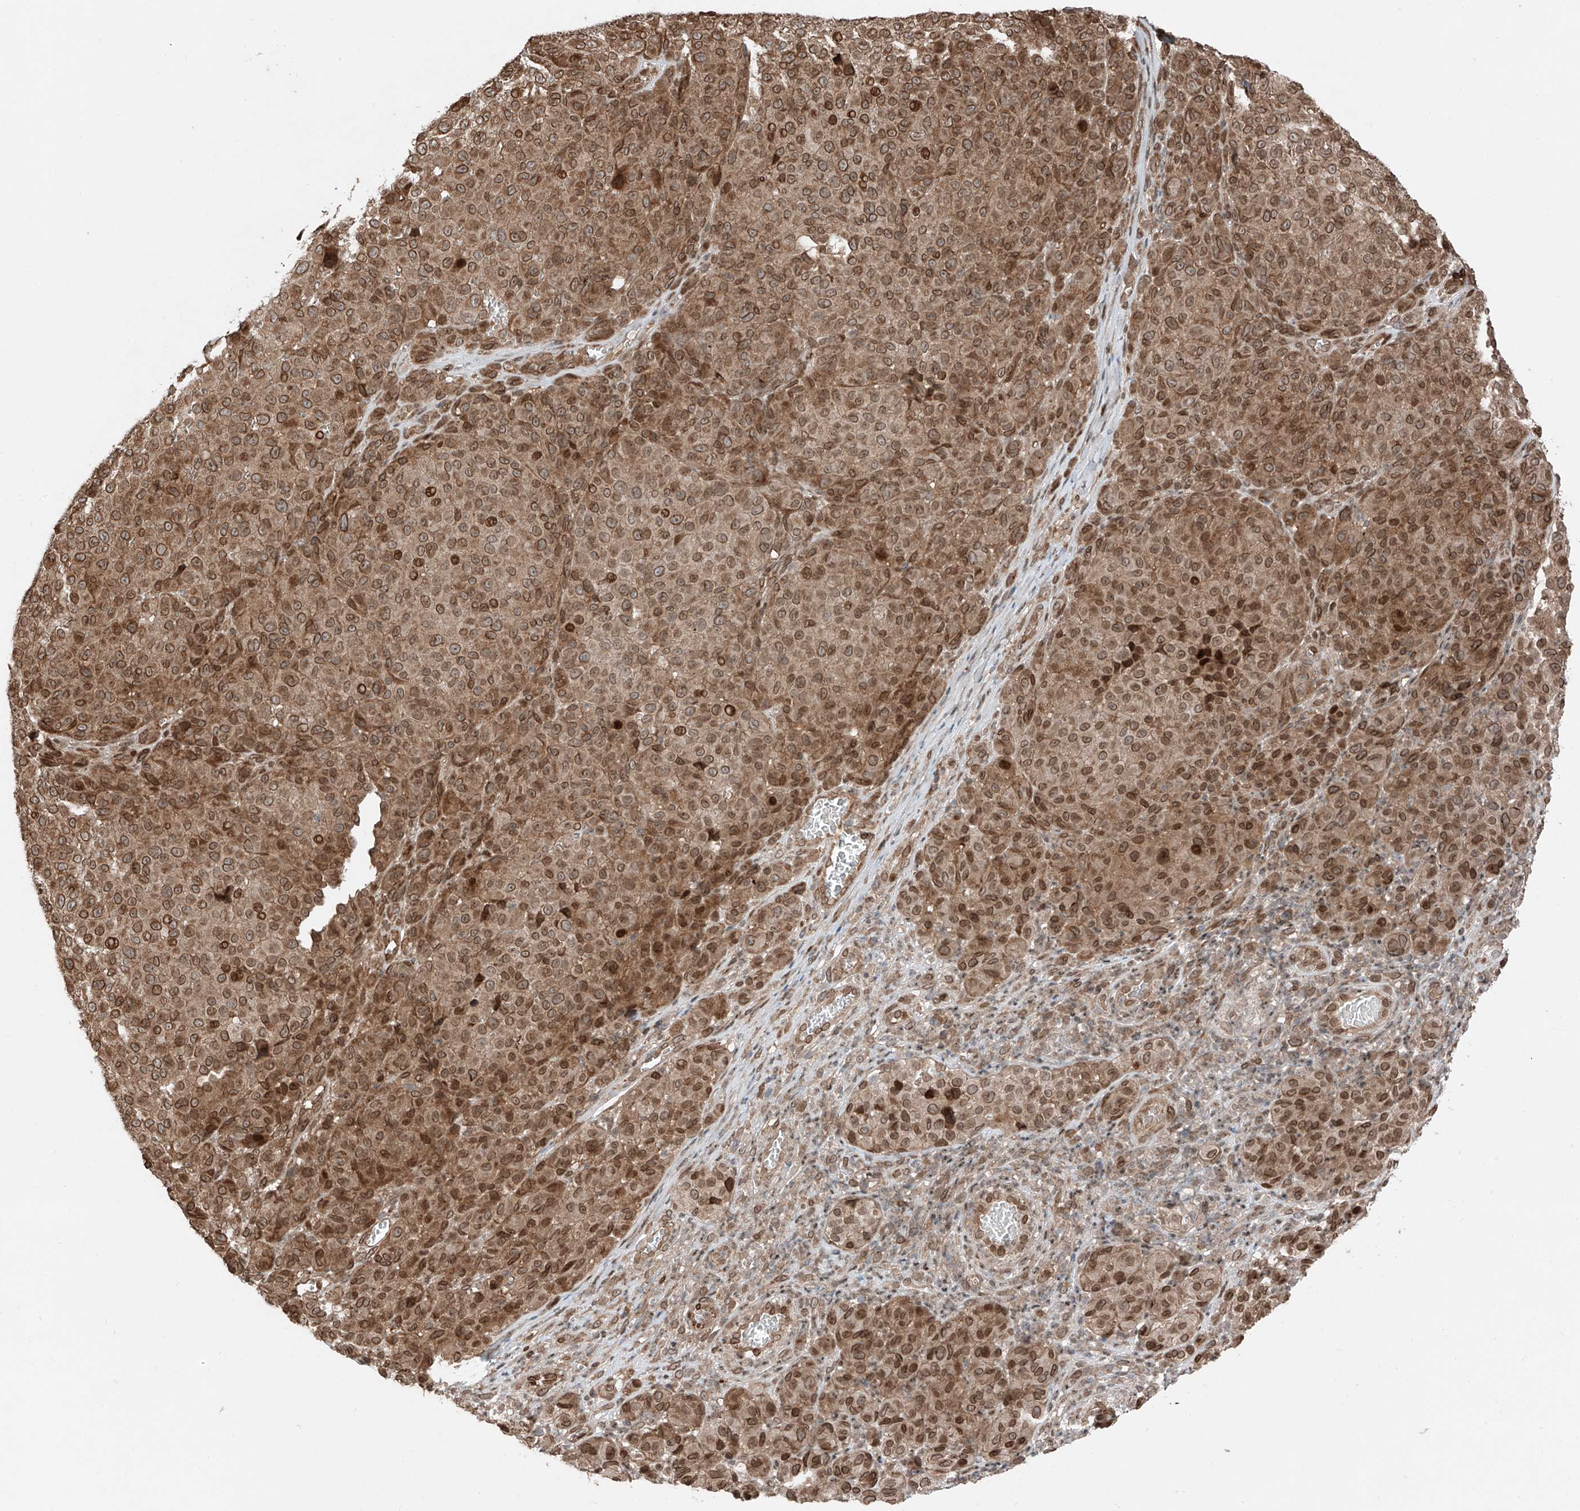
{"staining": {"intensity": "moderate", "quantity": ">75%", "location": "cytoplasmic/membranous,nuclear"}, "tissue": "melanoma", "cell_type": "Tumor cells", "image_type": "cancer", "snomed": [{"axis": "morphology", "description": "Malignant melanoma, NOS"}, {"axis": "topography", "description": "Skin"}], "caption": "IHC image of neoplastic tissue: malignant melanoma stained using immunohistochemistry (IHC) reveals medium levels of moderate protein expression localized specifically in the cytoplasmic/membranous and nuclear of tumor cells, appearing as a cytoplasmic/membranous and nuclear brown color.", "gene": "CEP162", "patient": {"sex": "male", "age": 73}}